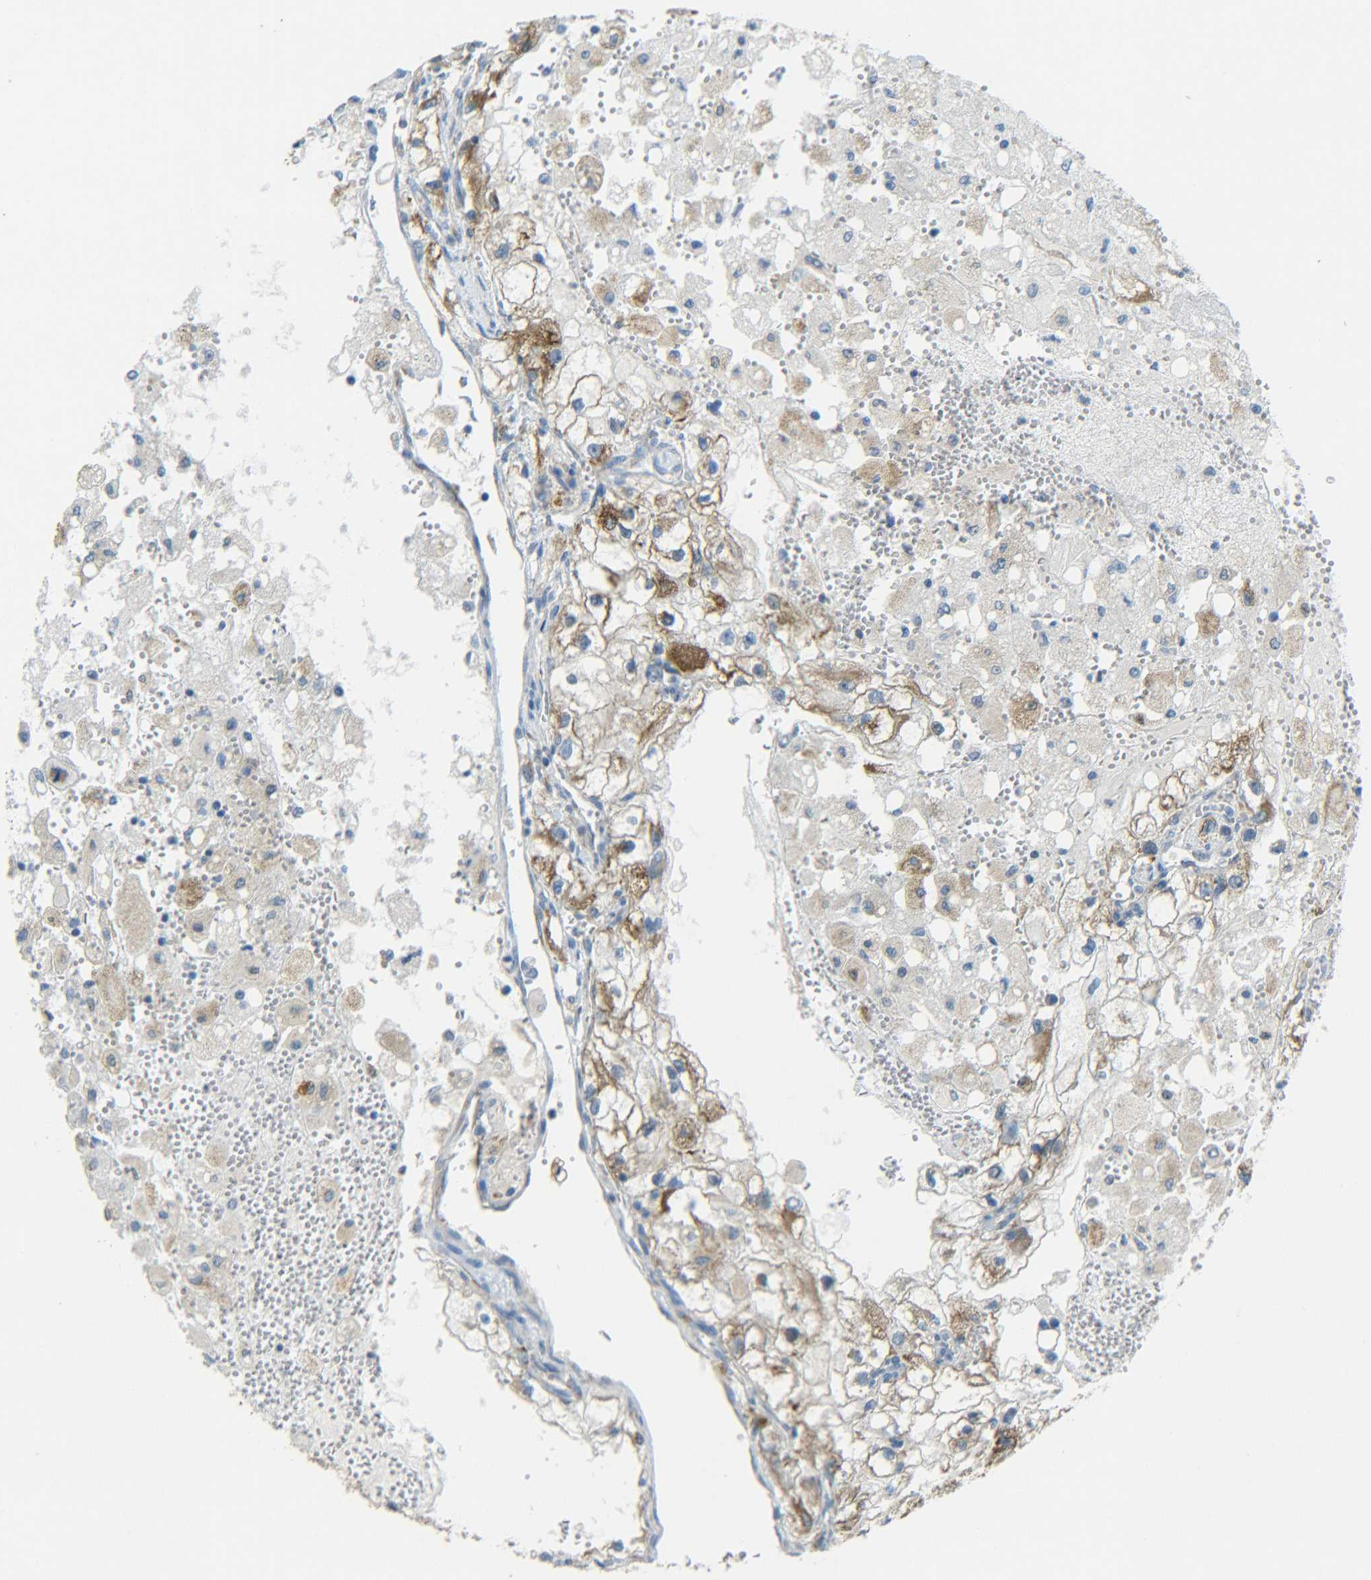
{"staining": {"intensity": "moderate", "quantity": ">75%", "location": "cytoplasmic/membranous"}, "tissue": "renal cancer", "cell_type": "Tumor cells", "image_type": "cancer", "snomed": [{"axis": "morphology", "description": "Adenocarcinoma, NOS"}, {"axis": "topography", "description": "Kidney"}], "caption": "Moderate cytoplasmic/membranous protein positivity is seen in about >75% of tumor cells in adenocarcinoma (renal). (DAB IHC with brightfield microscopy, high magnification).", "gene": "CYB5R1", "patient": {"sex": "female", "age": 70}}